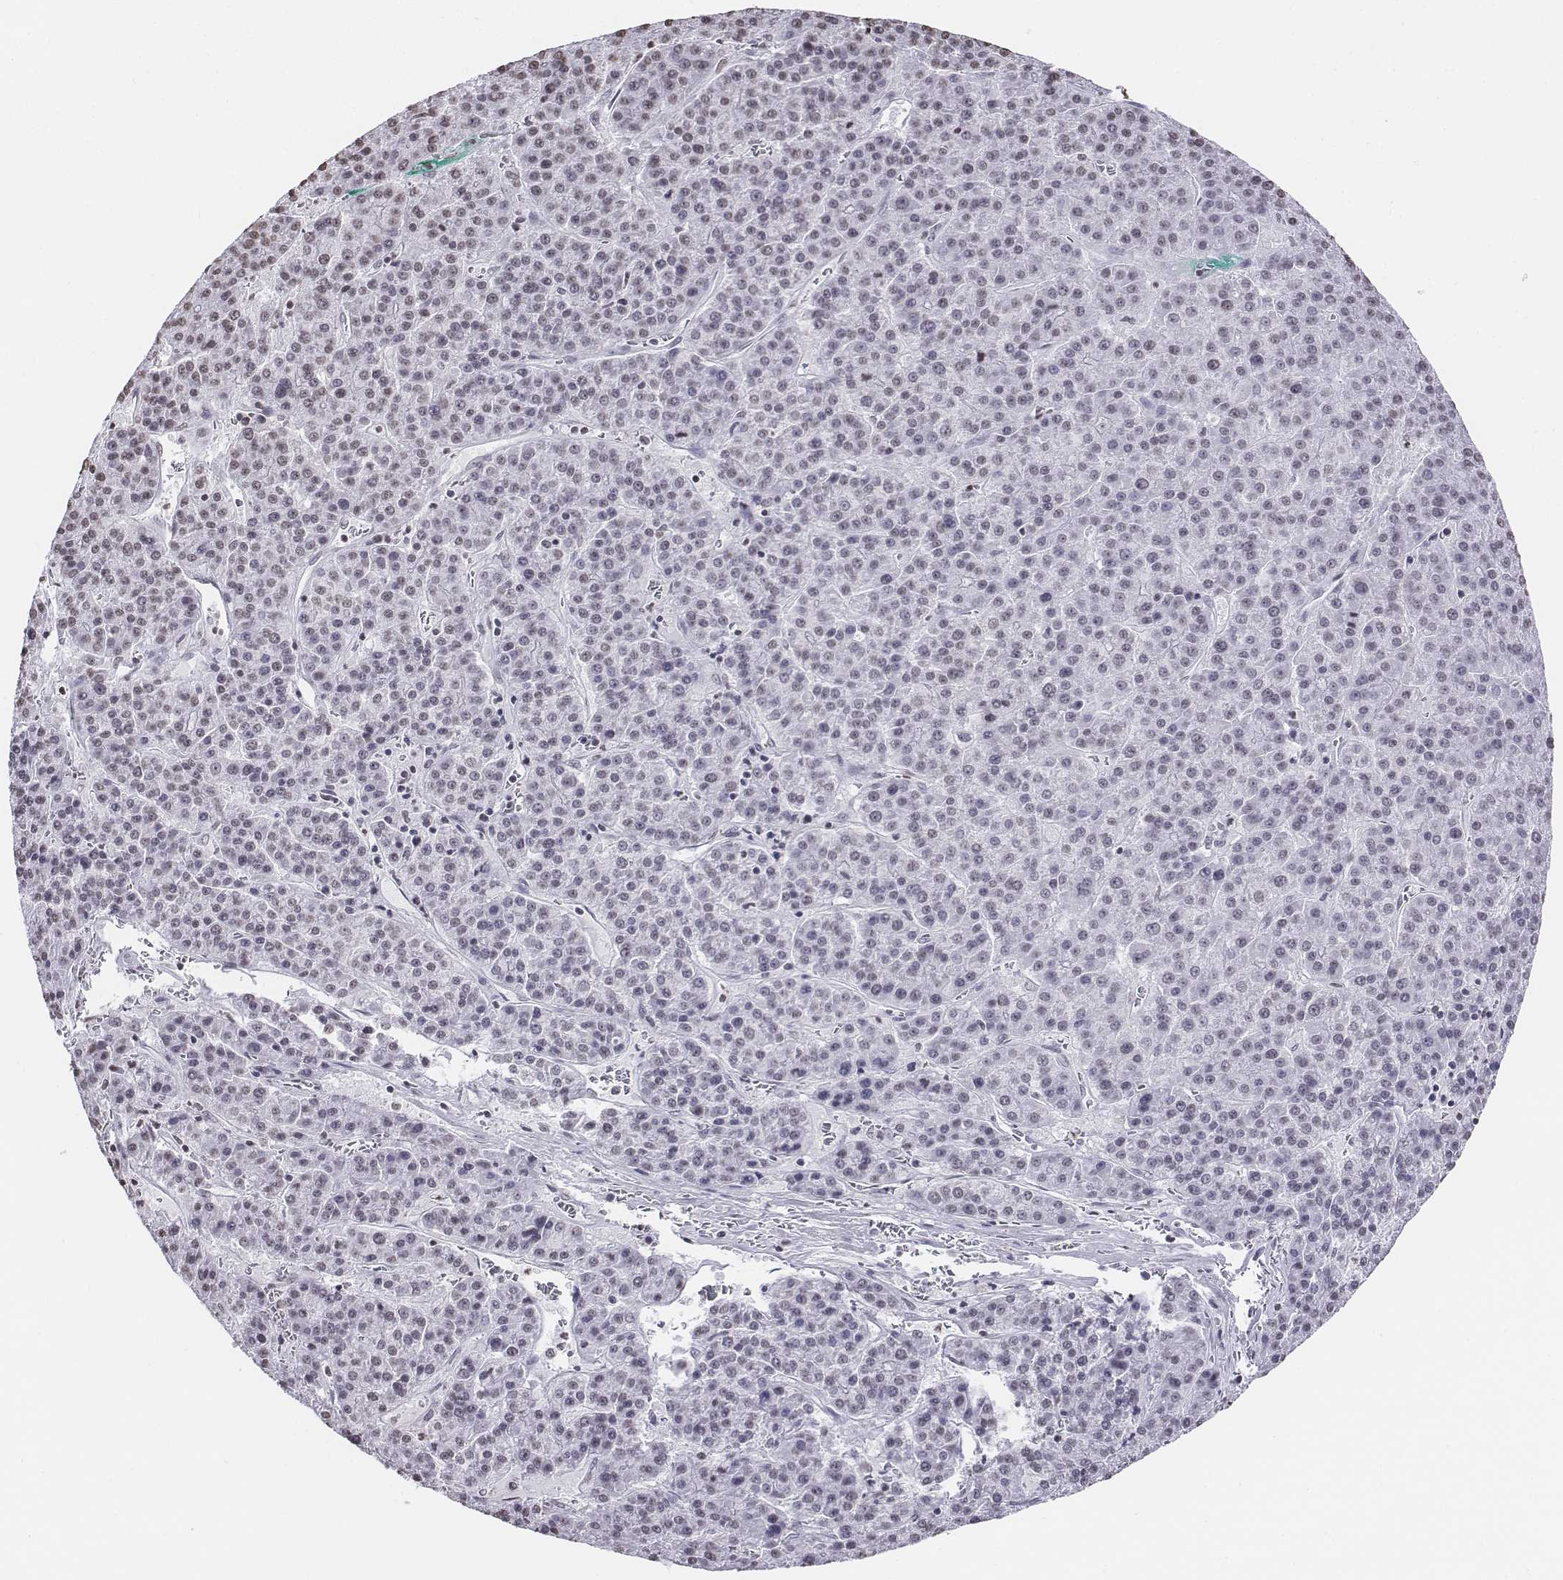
{"staining": {"intensity": "negative", "quantity": "none", "location": "none"}, "tissue": "liver cancer", "cell_type": "Tumor cells", "image_type": "cancer", "snomed": [{"axis": "morphology", "description": "Carcinoma, Hepatocellular, NOS"}, {"axis": "topography", "description": "Liver"}], "caption": "Immunohistochemistry of liver cancer (hepatocellular carcinoma) shows no expression in tumor cells.", "gene": "BARHL1", "patient": {"sex": "female", "age": 58}}